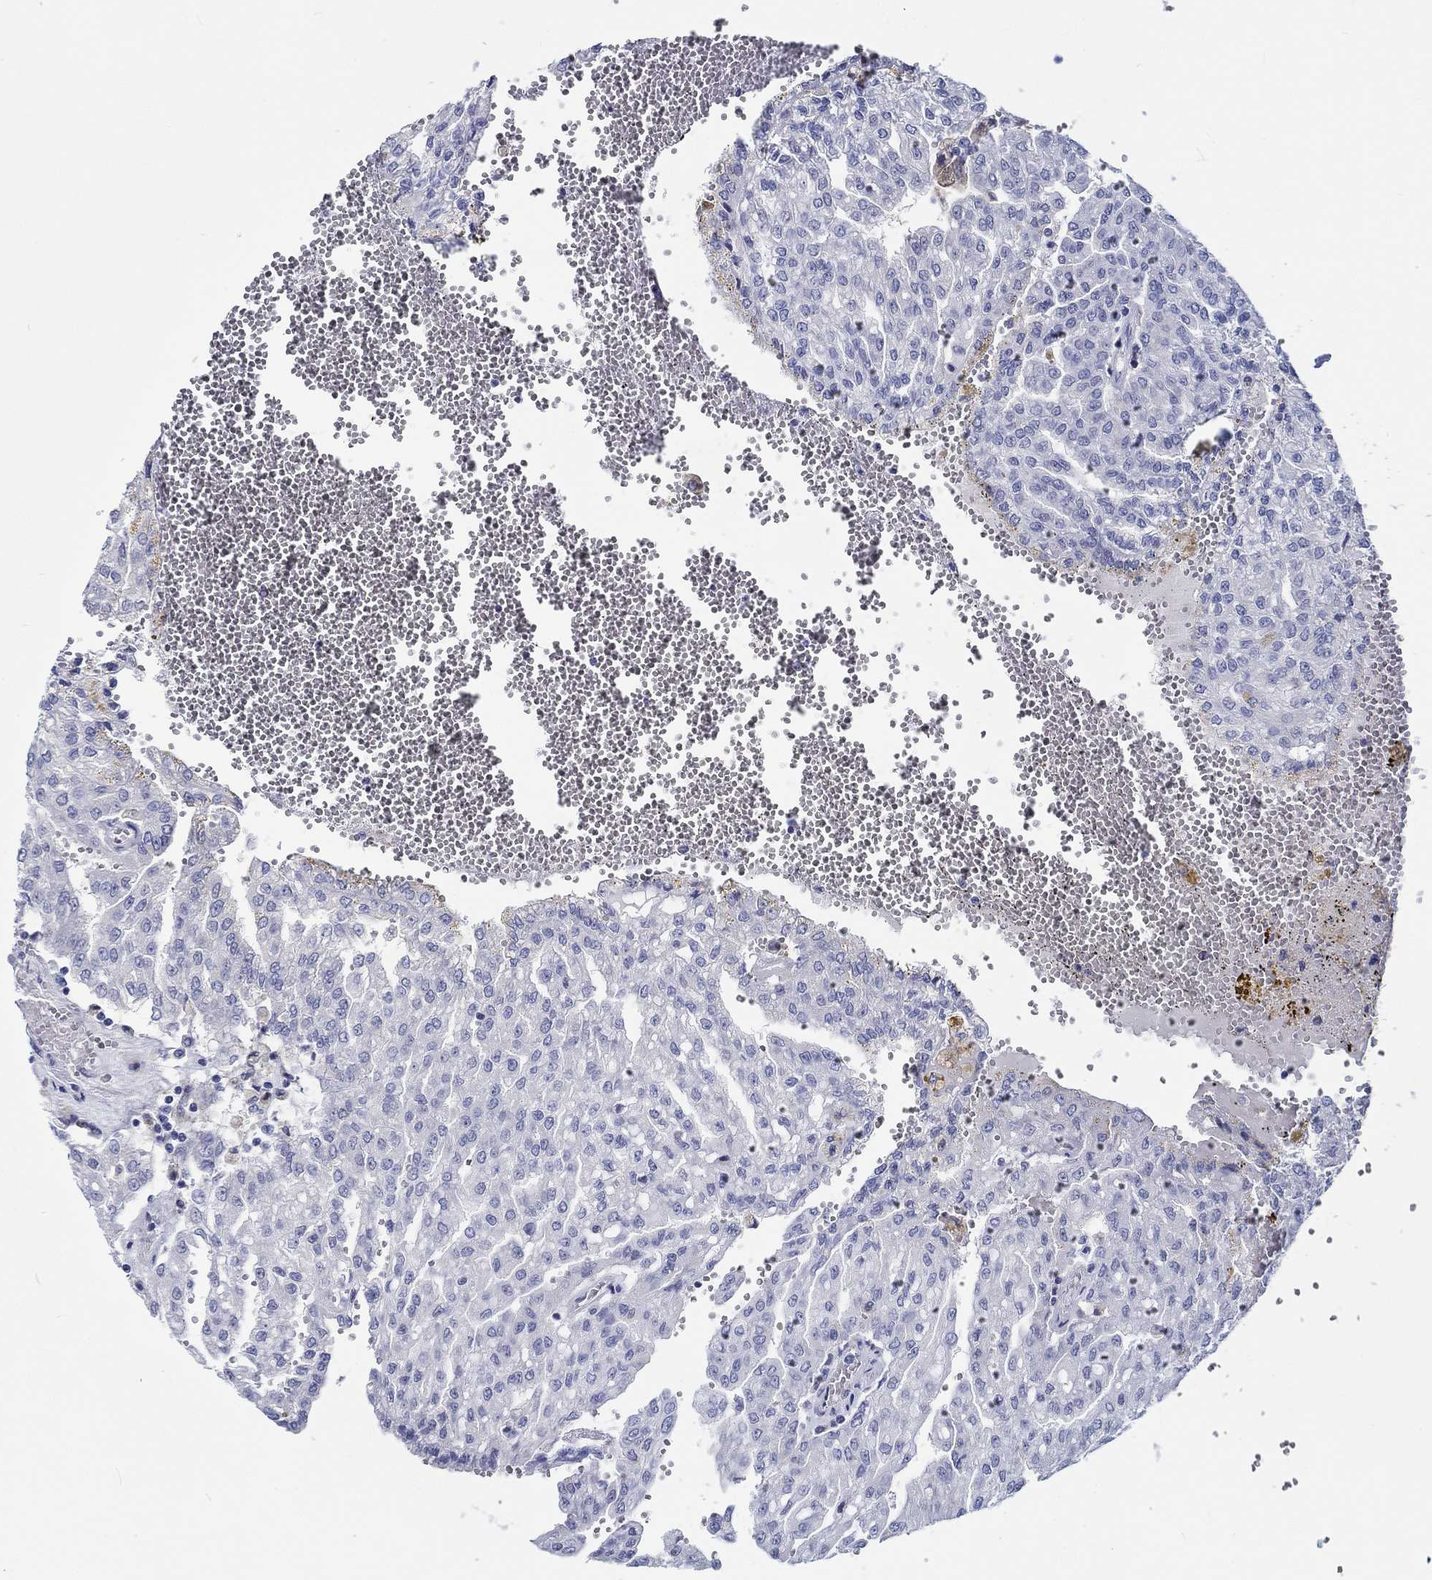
{"staining": {"intensity": "negative", "quantity": "none", "location": "none"}, "tissue": "renal cancer", "cell_type": "Tumor cells", "image_type": "cancer", "snomed": [{"axis": "morphology", "description": "Adenocarcinoma, NOS"}, {"axis": "topography", "description": "Kidney"}], "caption": "DAB immunohistochemical staining of human adenocarcinoma (renal) displays no significant expression in tumor cells.", "gene": "H1-1", "patient": {"sex": "male", "age": 63}}